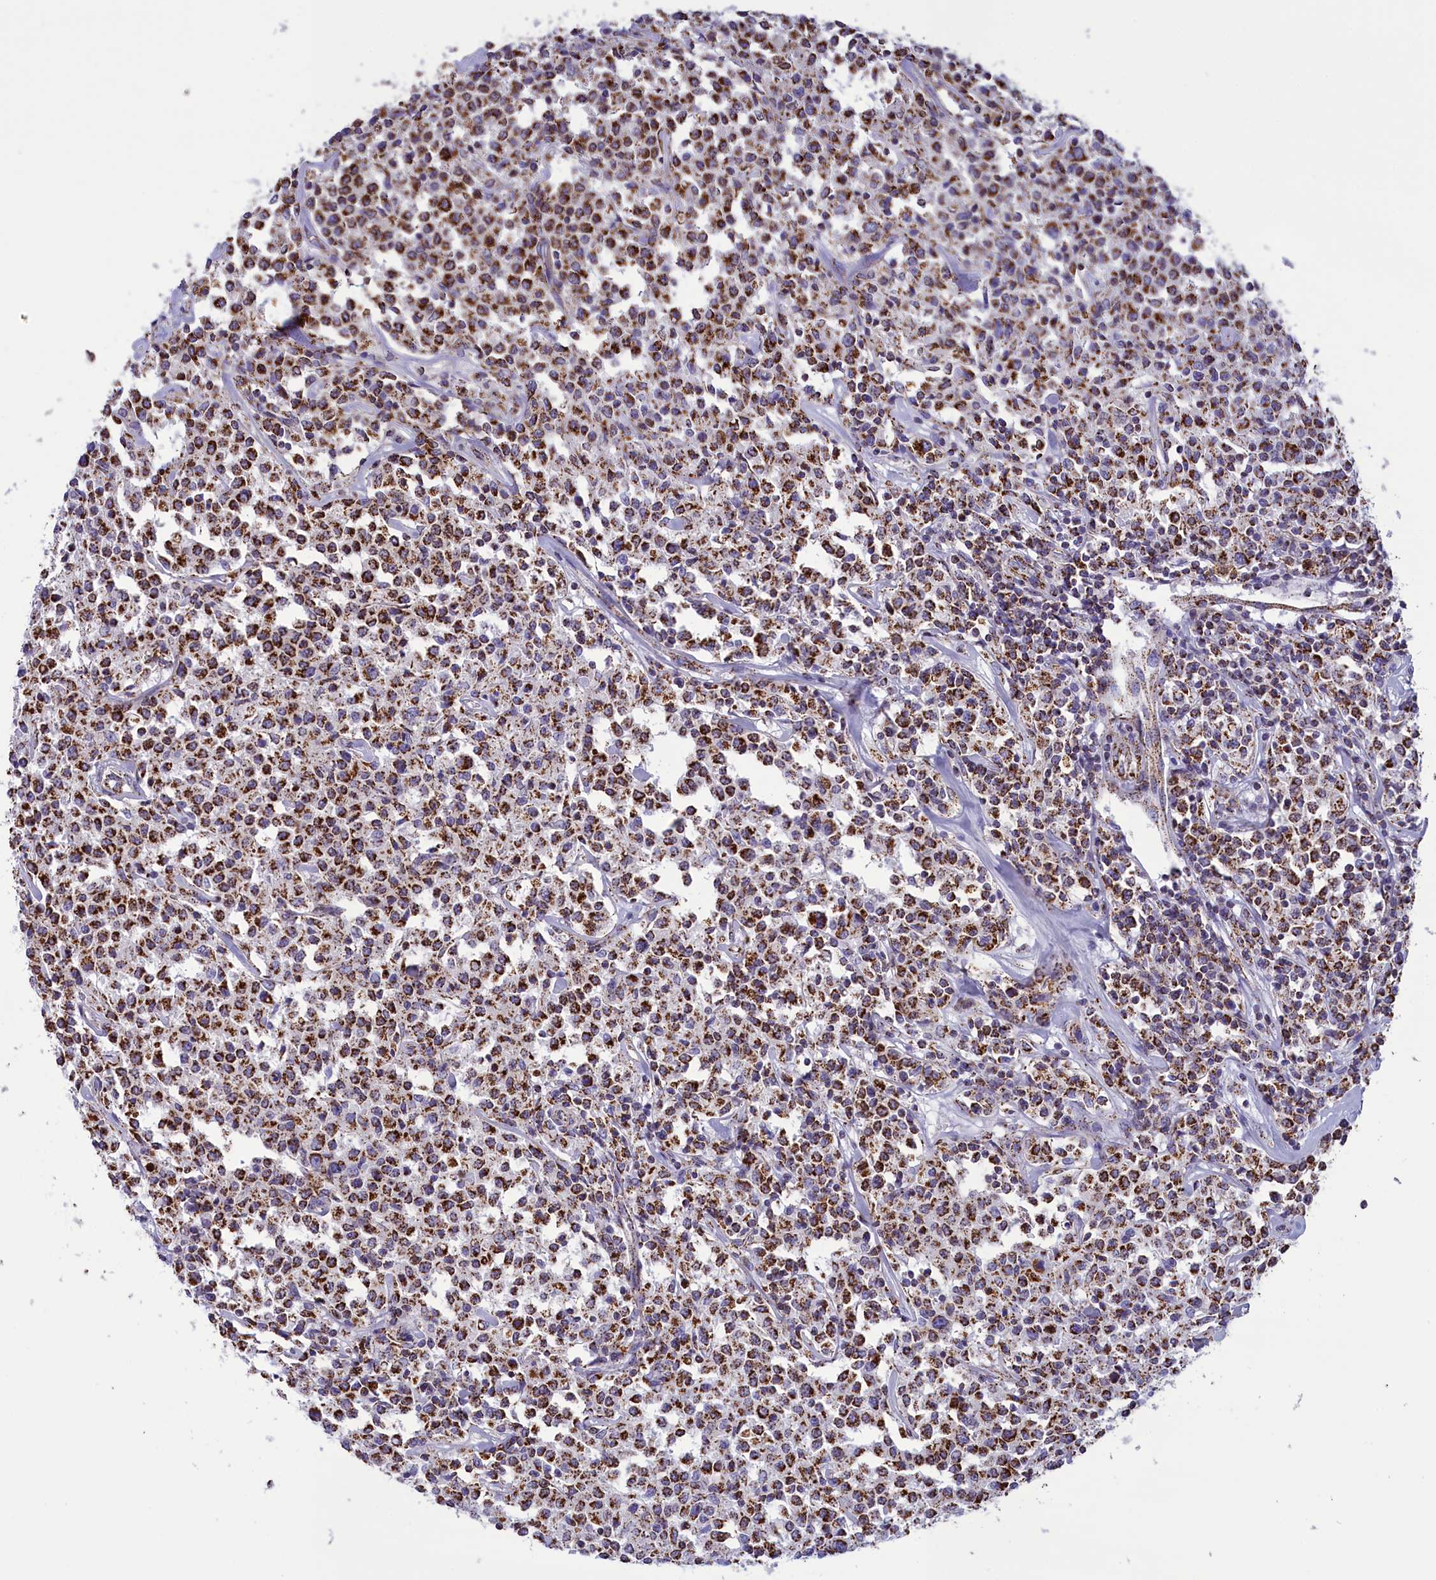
{"staining": {"intensity": "strong", "quantity": ">75%", "location": "cytoplasmic/membranous"}, "tissue": "lymphoma", "cell_type": "Tumor cells", "image_type": "cancer", "snomed": [{"axis": "morphology", "description": "Malignant lymphoma, non-Hodgkin's type, Low grade"}, {"axis": "topography", "description": "Small intestine"}], "caption": "This is a micrograph of immunohistochemistry (IHC) staining of malignant lymphoma, non-Hodgkin's type (low-grade), which shows strong expression in the cytoplasmic/membranous of tumor cells.", "gene": "ISOC2", "patient": {"sex": "female", "age": 59}}